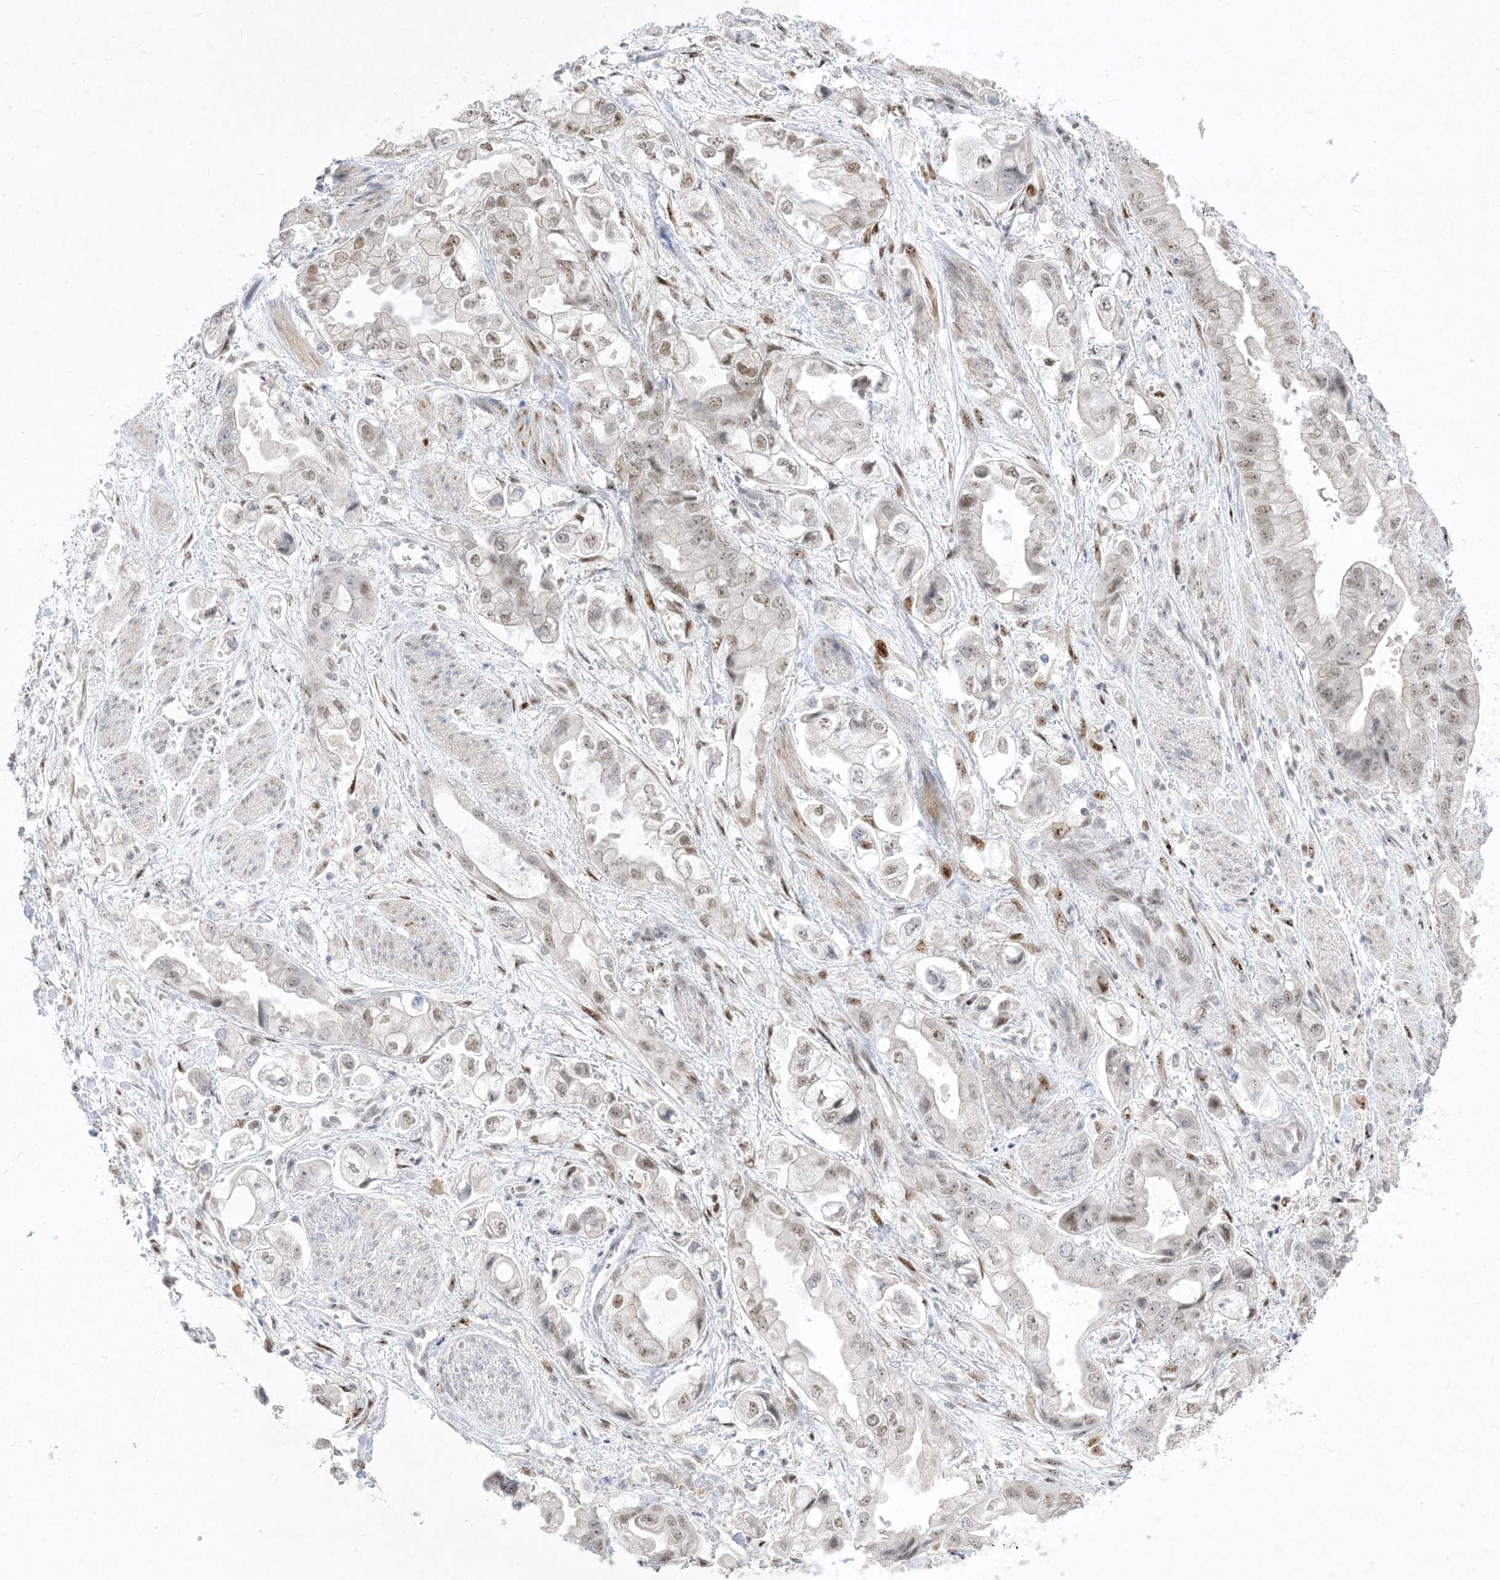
{"staining": {"intensity": "weak", "quantity": ">75%", "location": "nuclear"}, "tissue": "stomach cancer", "cell_type": "Tumor cells", "image_type": "cancer", "snomed": [{"axis": "morphology", "description": "Adenocarcinoma, NOS"}, {"axis": "topography", "description": "Stomach"}], "caption": "Immunohistochemical staining of adenocarcinoma (stomach) exhibits low levels of weak nuclear positivity in about >75% of tumor cells.", "gene": "BHLHE40", "patient": {"sex": "male", "age": 62}}